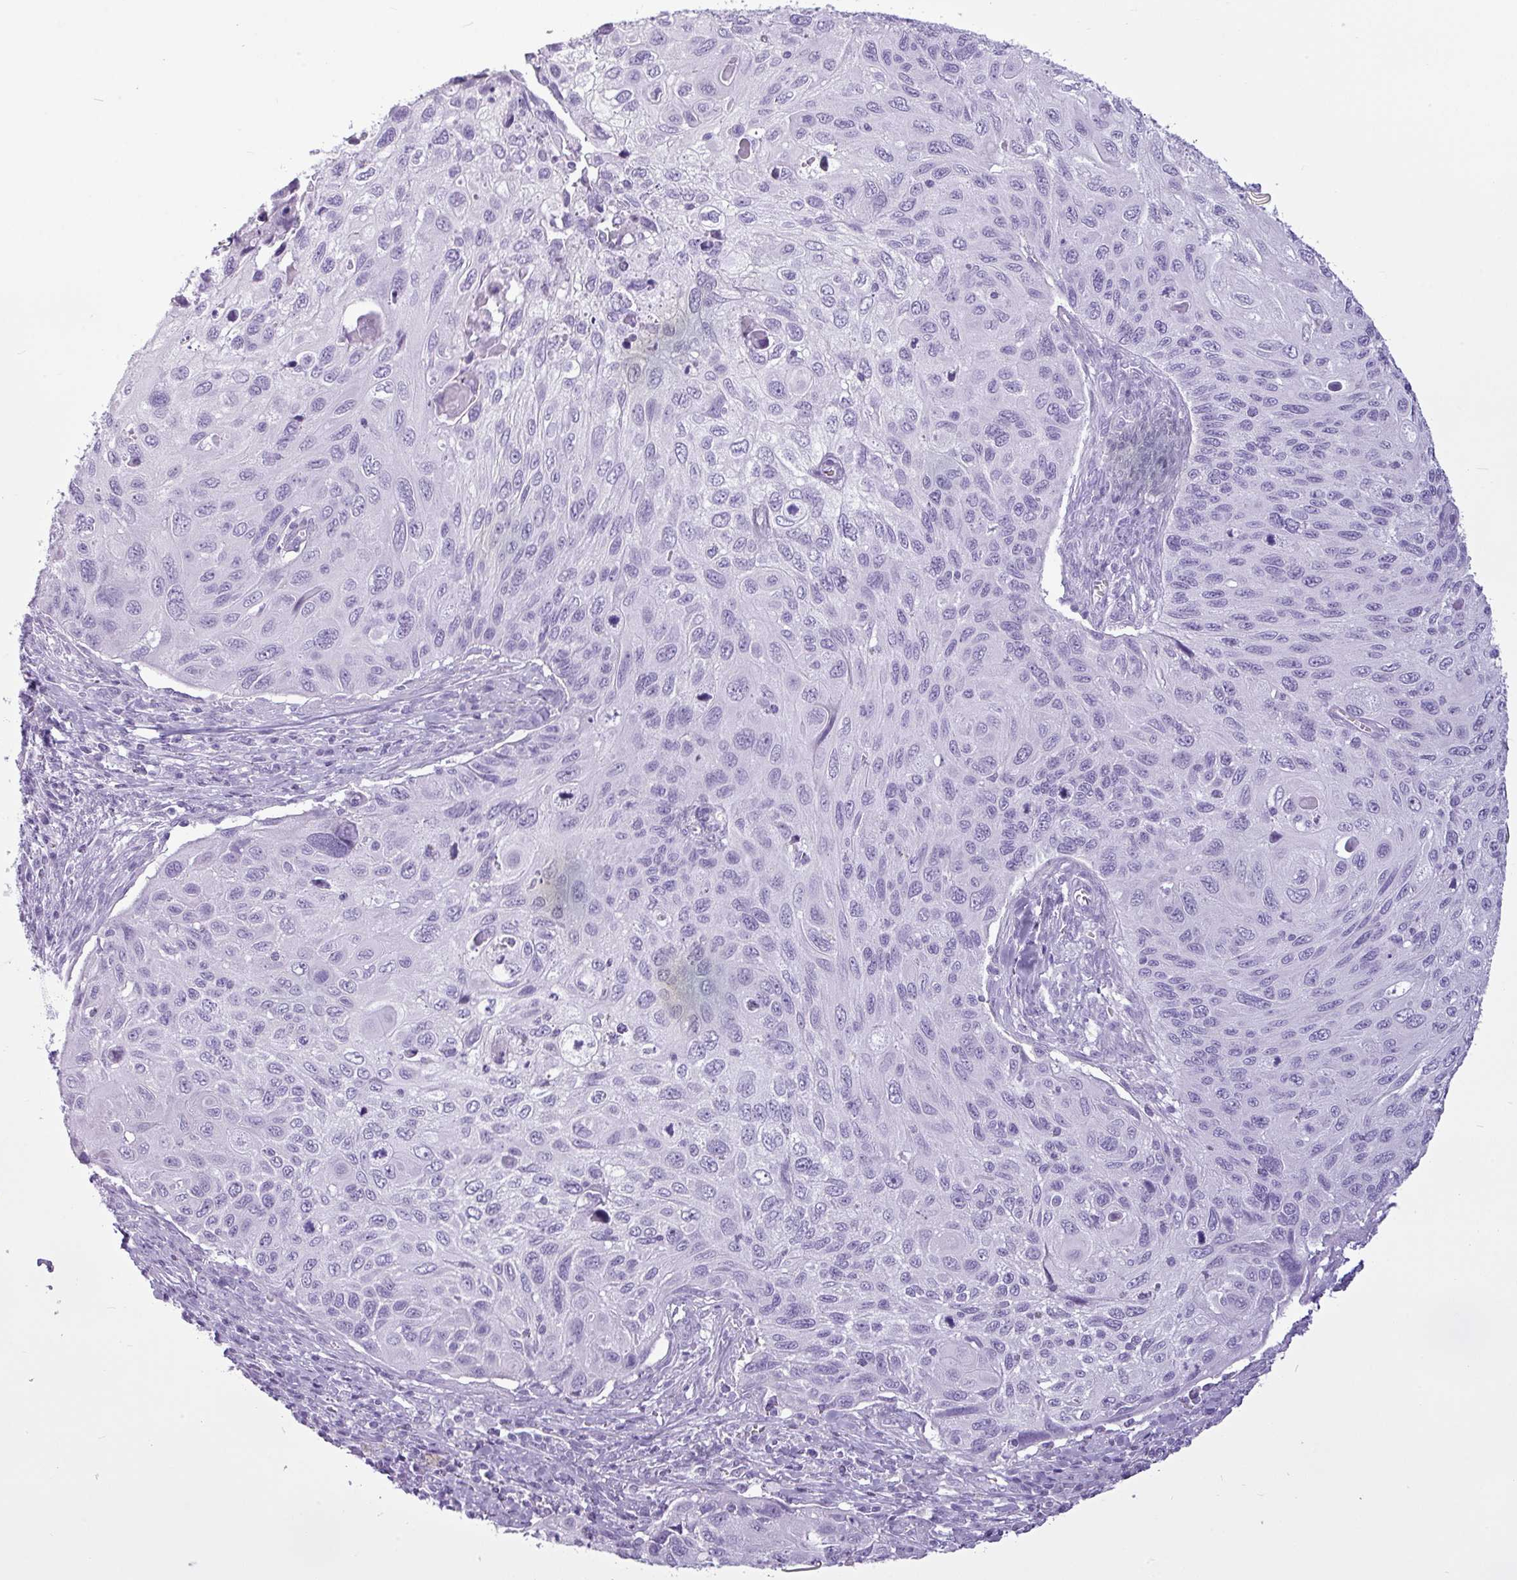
{"staining": {"intensity": "negative", "quantity": "none", "location": "none"}, "tissue": "cervical cancer", "cell_type": "Tumor cells", "image_type": "cancer", "snomed": [{"axis": "morphology", "description": "Squamous cell carcinoma, NOS"}, {"axis": "topography", "description": "Cervix"}], "caption": "DAB immunohistochemical staining of human cervical cancer shows no significant staining in tumor cells.", "gene": "AMY1B", "patient": {"sex": "female", "age": 70}}